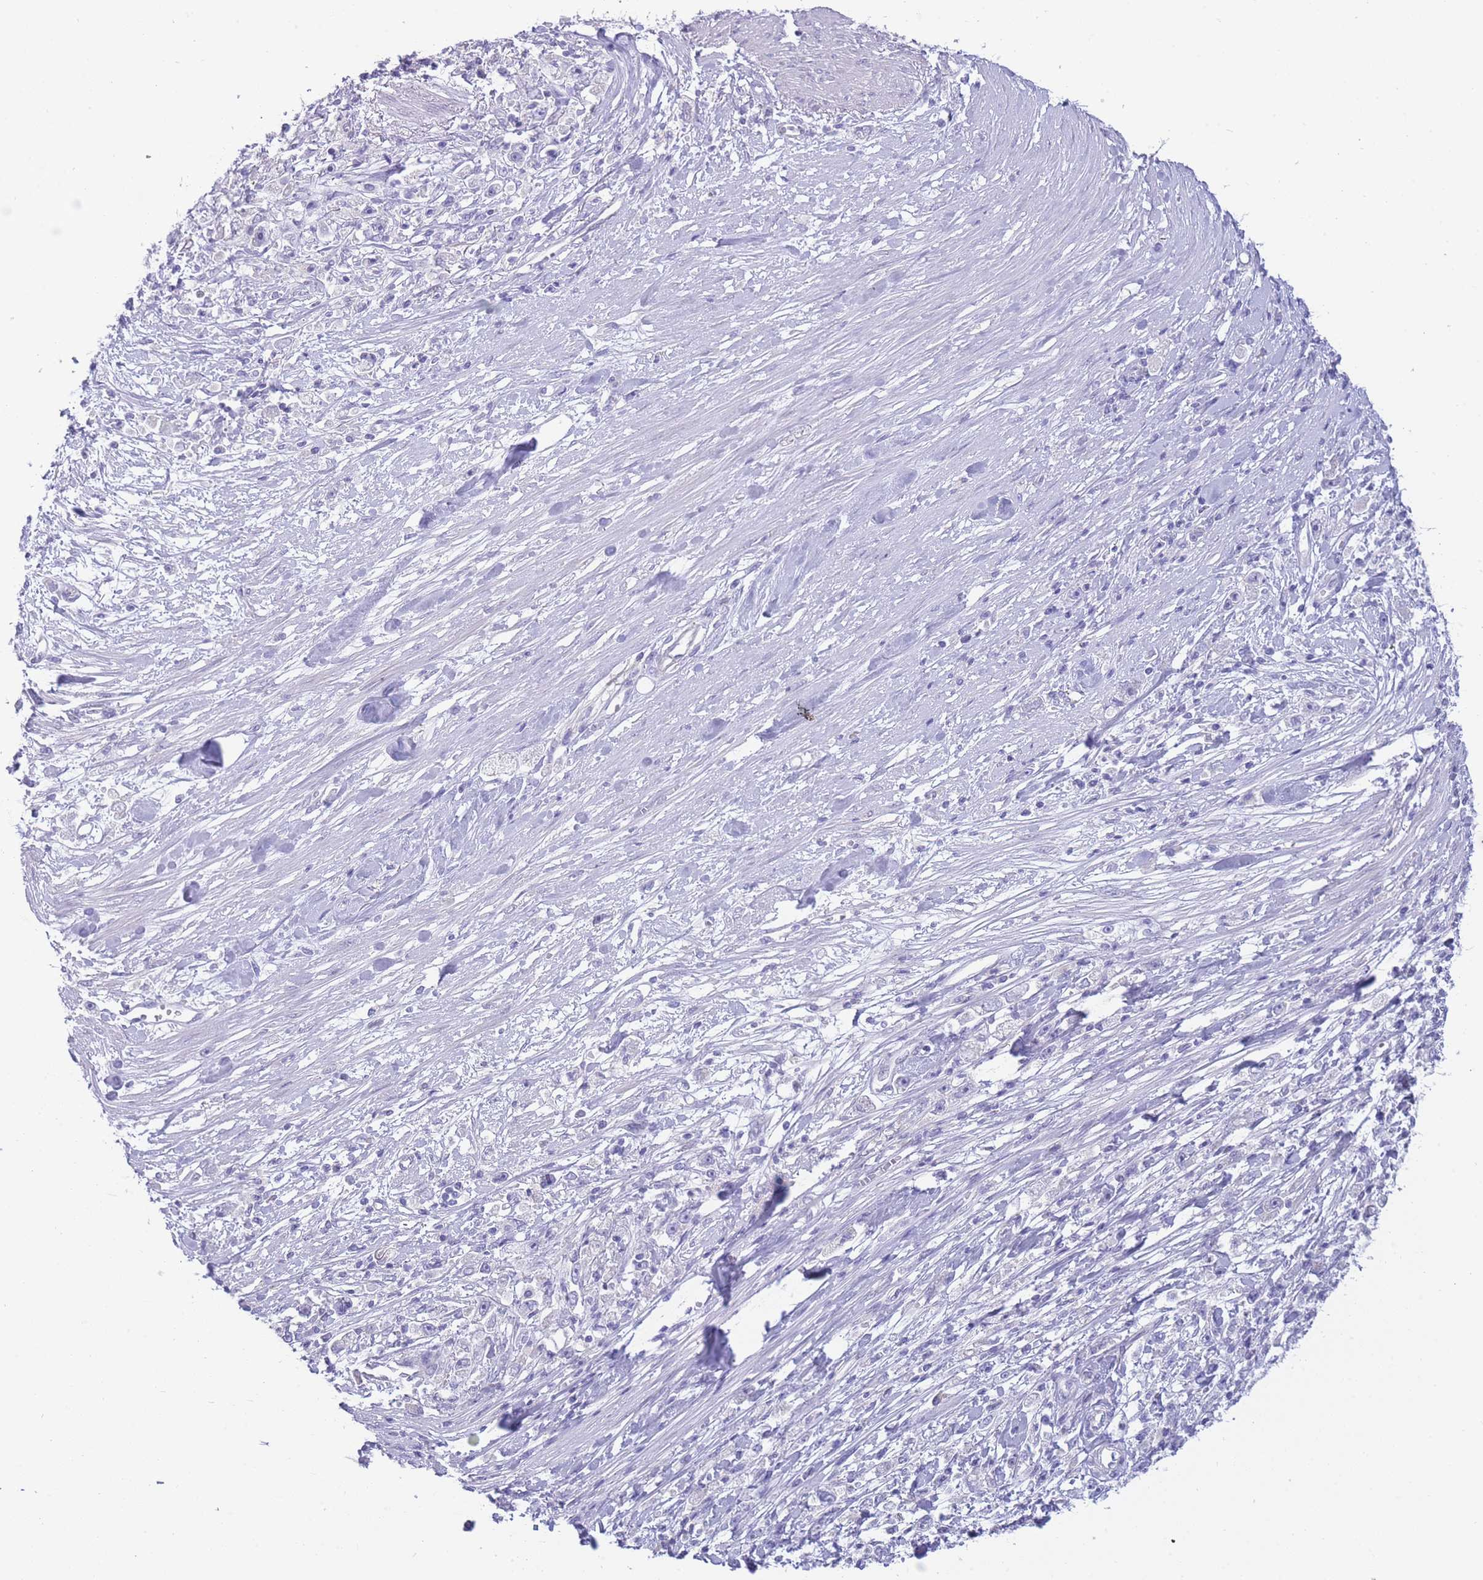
{"staining": {"intensity": "negative", "quantity": "none", "location": "none"}, "tissue": "stomach cancer", "cell_type": "Tumor cells", "image_type": "cancer", "snomed": [{"axis": "morphology", "description": "Adenocarcinoma, NOS"}, {"axis": "topography", "description": "Stomach"}], "caption": "There is no significant staining in tumor cells of adenocarcinoma (stomach).", "gene": "PRR23B", "patient": {"sex": "female", "age": 59}}